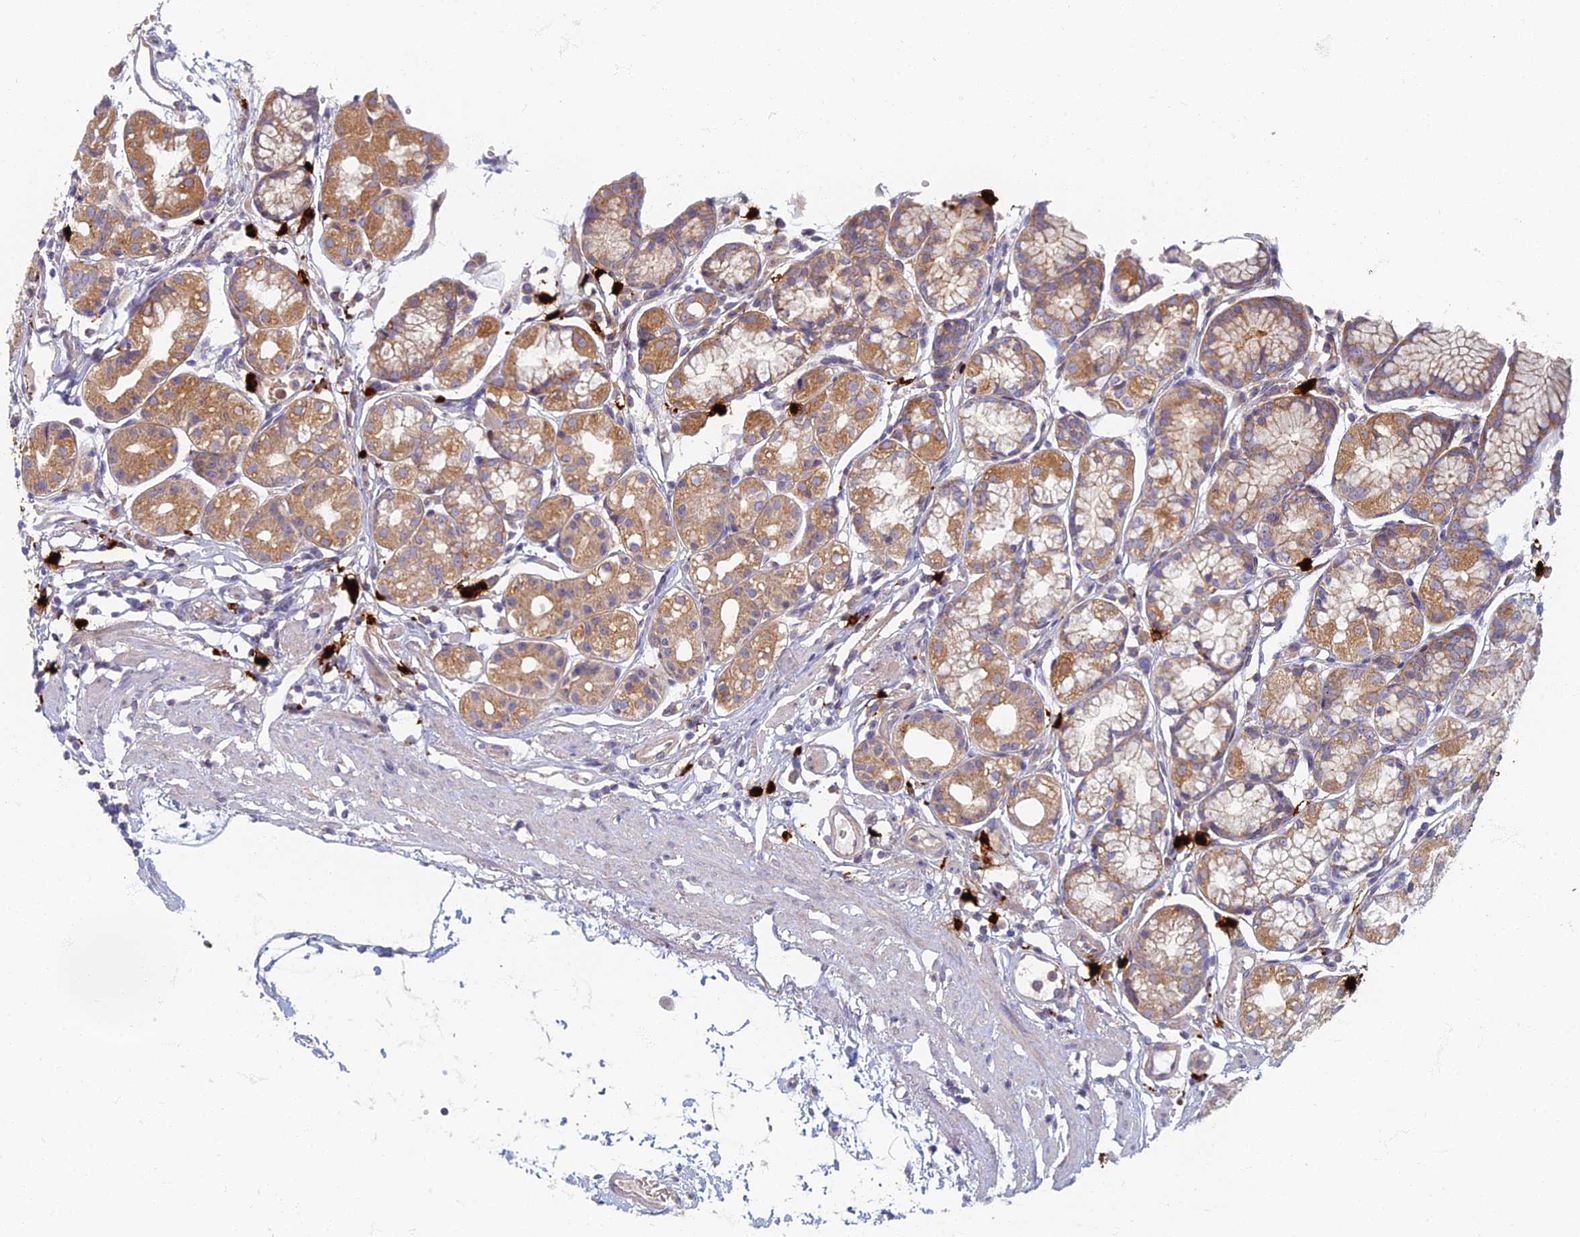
{"staining": {"intensity": "moderate", "quantity": ">75%", "location": "cytoplasmic/membranous"}, "tissue": "stomach", "cell_type": "Glandular cells", "image_type": "normal", "snomed": [{"axis": "morphology", "description": "Normal tissue, NOS"}, {"axis": "topography", "description": "Stomach"}], "caption": "Moderate cytoplasmic/membranous protein expression is appreciated in about >75% of glandular cells in stomach. (Brightfield microscopy of DAB IHC at high magnification).", "gene": "PROX2", "patient": {"sex": "female", "age": 57}}